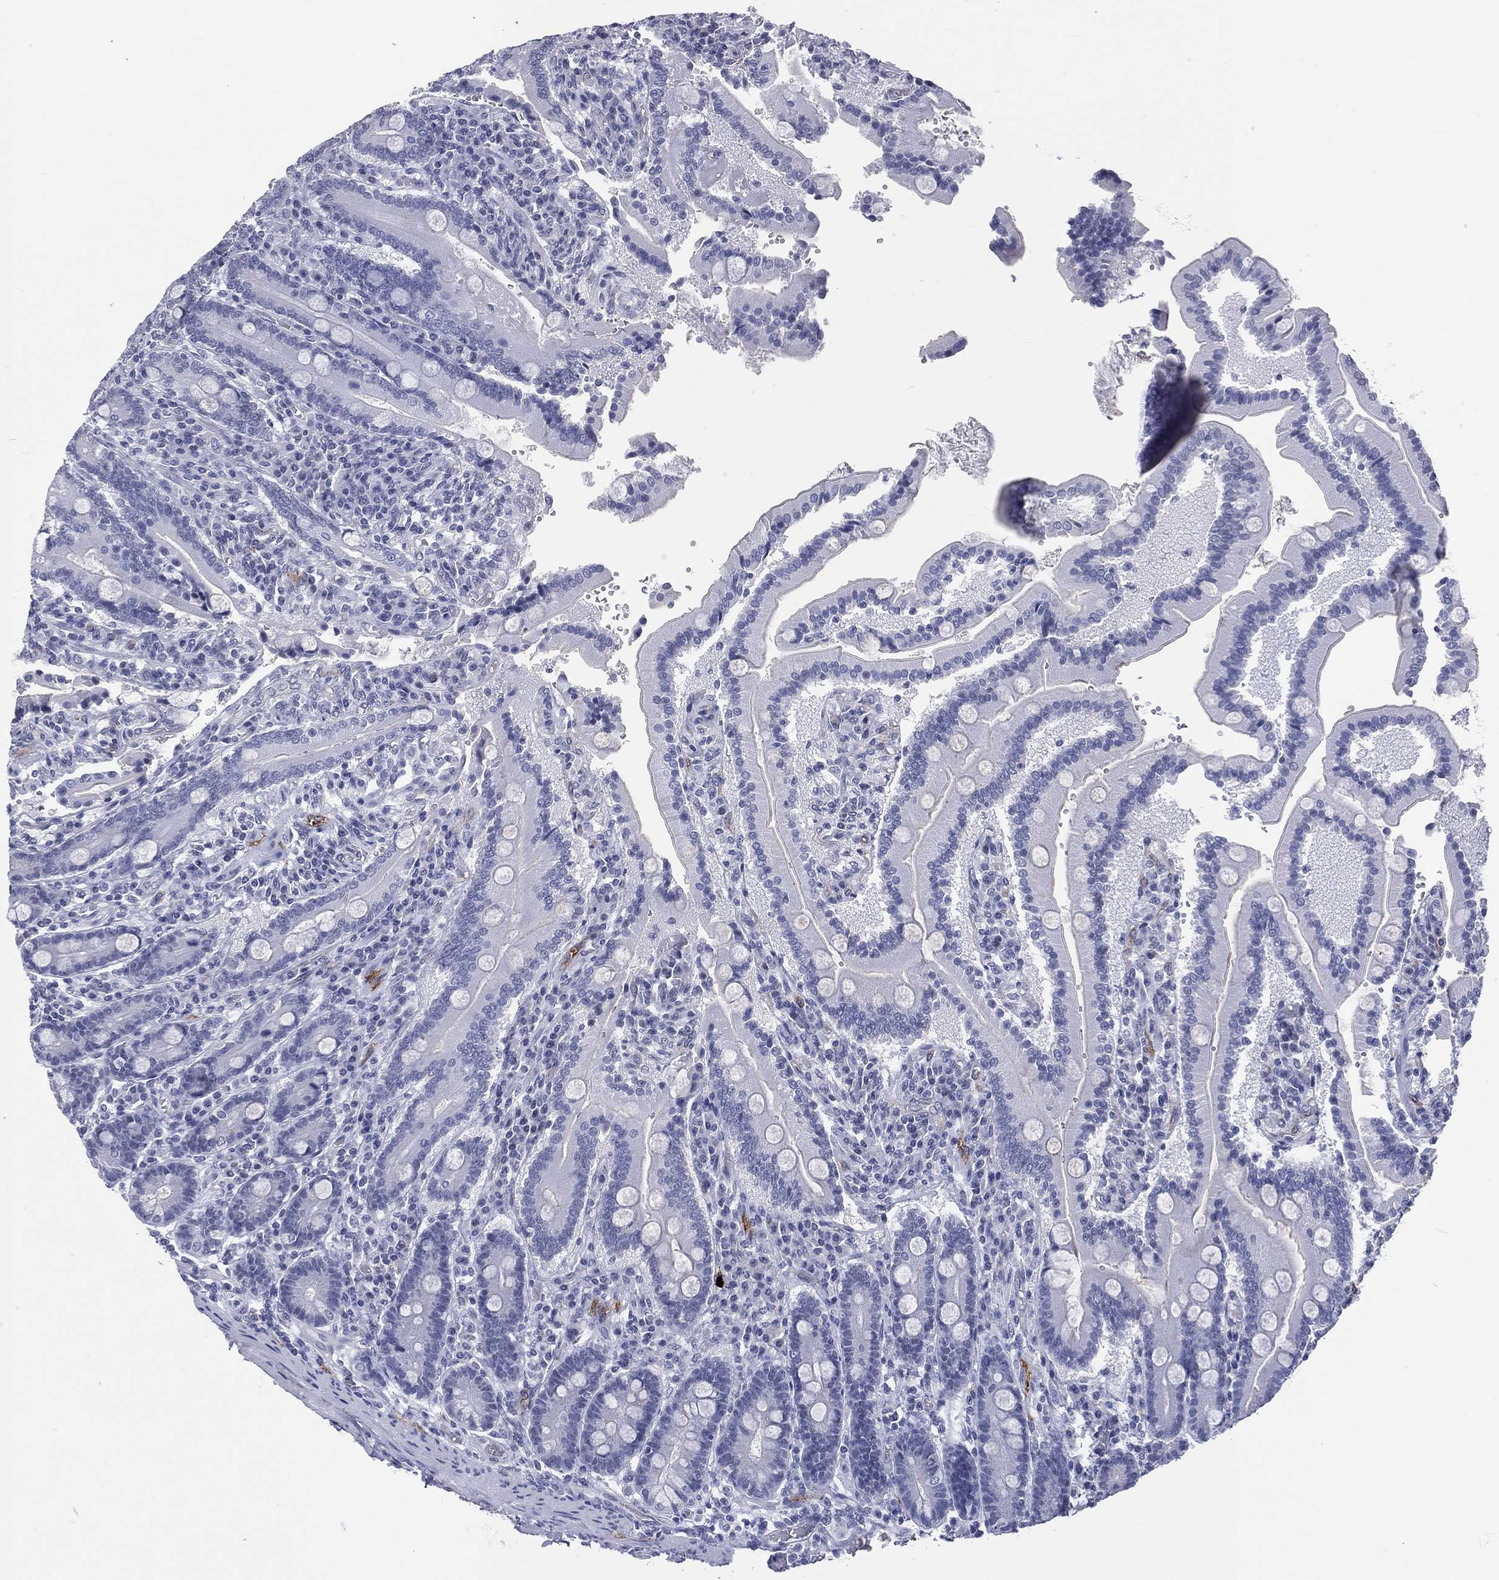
{"staining": {"intensity": "negative", "quantity": "none", "location": "none"}, "tissue": "duodenum", "cell_type": "Glandular cells", "image_type": "normal", "snomed": [{"axis": "morphology", "description": "Normal tissue, NOS"}, {"axis": "topography", "description": "Duodenum"}], "caption": "Immunohistochemistry (IHC) photomicrograph of normal duodenum: duodenum stained with DAB exhibits no significant protein expression in glandular cells.", "gene": "SSX1", "patient": {"sex": "female", "age": 62}}